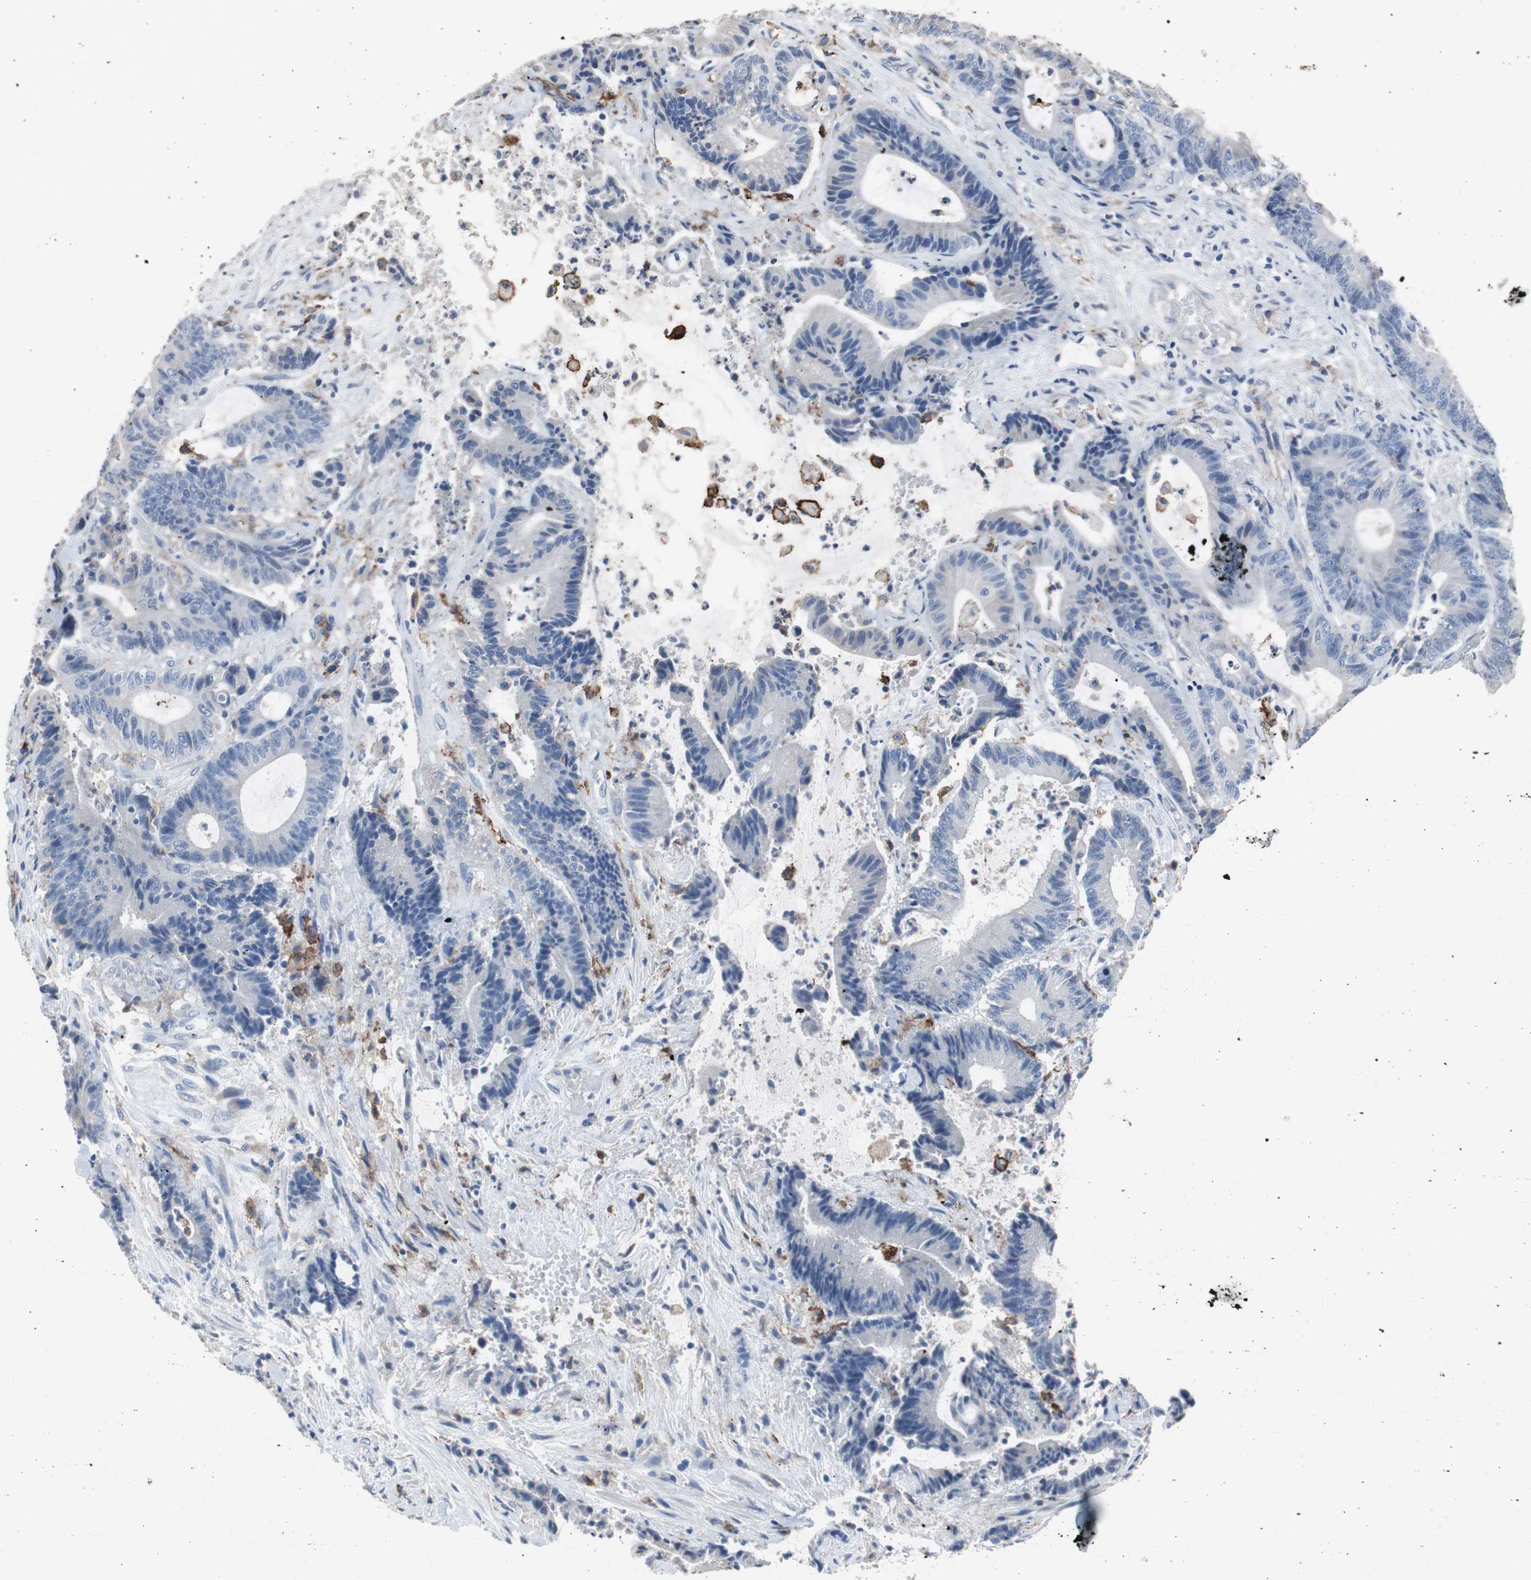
{"staining": {"intensity": "negative", "quantity": "none", "location": "none"}, "tissue": "colorectal cancer", "cell_type": "Tumor cells", "image_type": "cancer", "snomed": [{"axis": "morphology", "description": "Adenocarcinoma, NOS"}, {"axis": "topography", "description": "Colon"}], "caption": "An image of colorectal adenocarcinoma stained for a protein exhibits no brown staining in tumor cells.", "gene": "FCGR2B", "patient": {"sex": "female", "age": 84}}